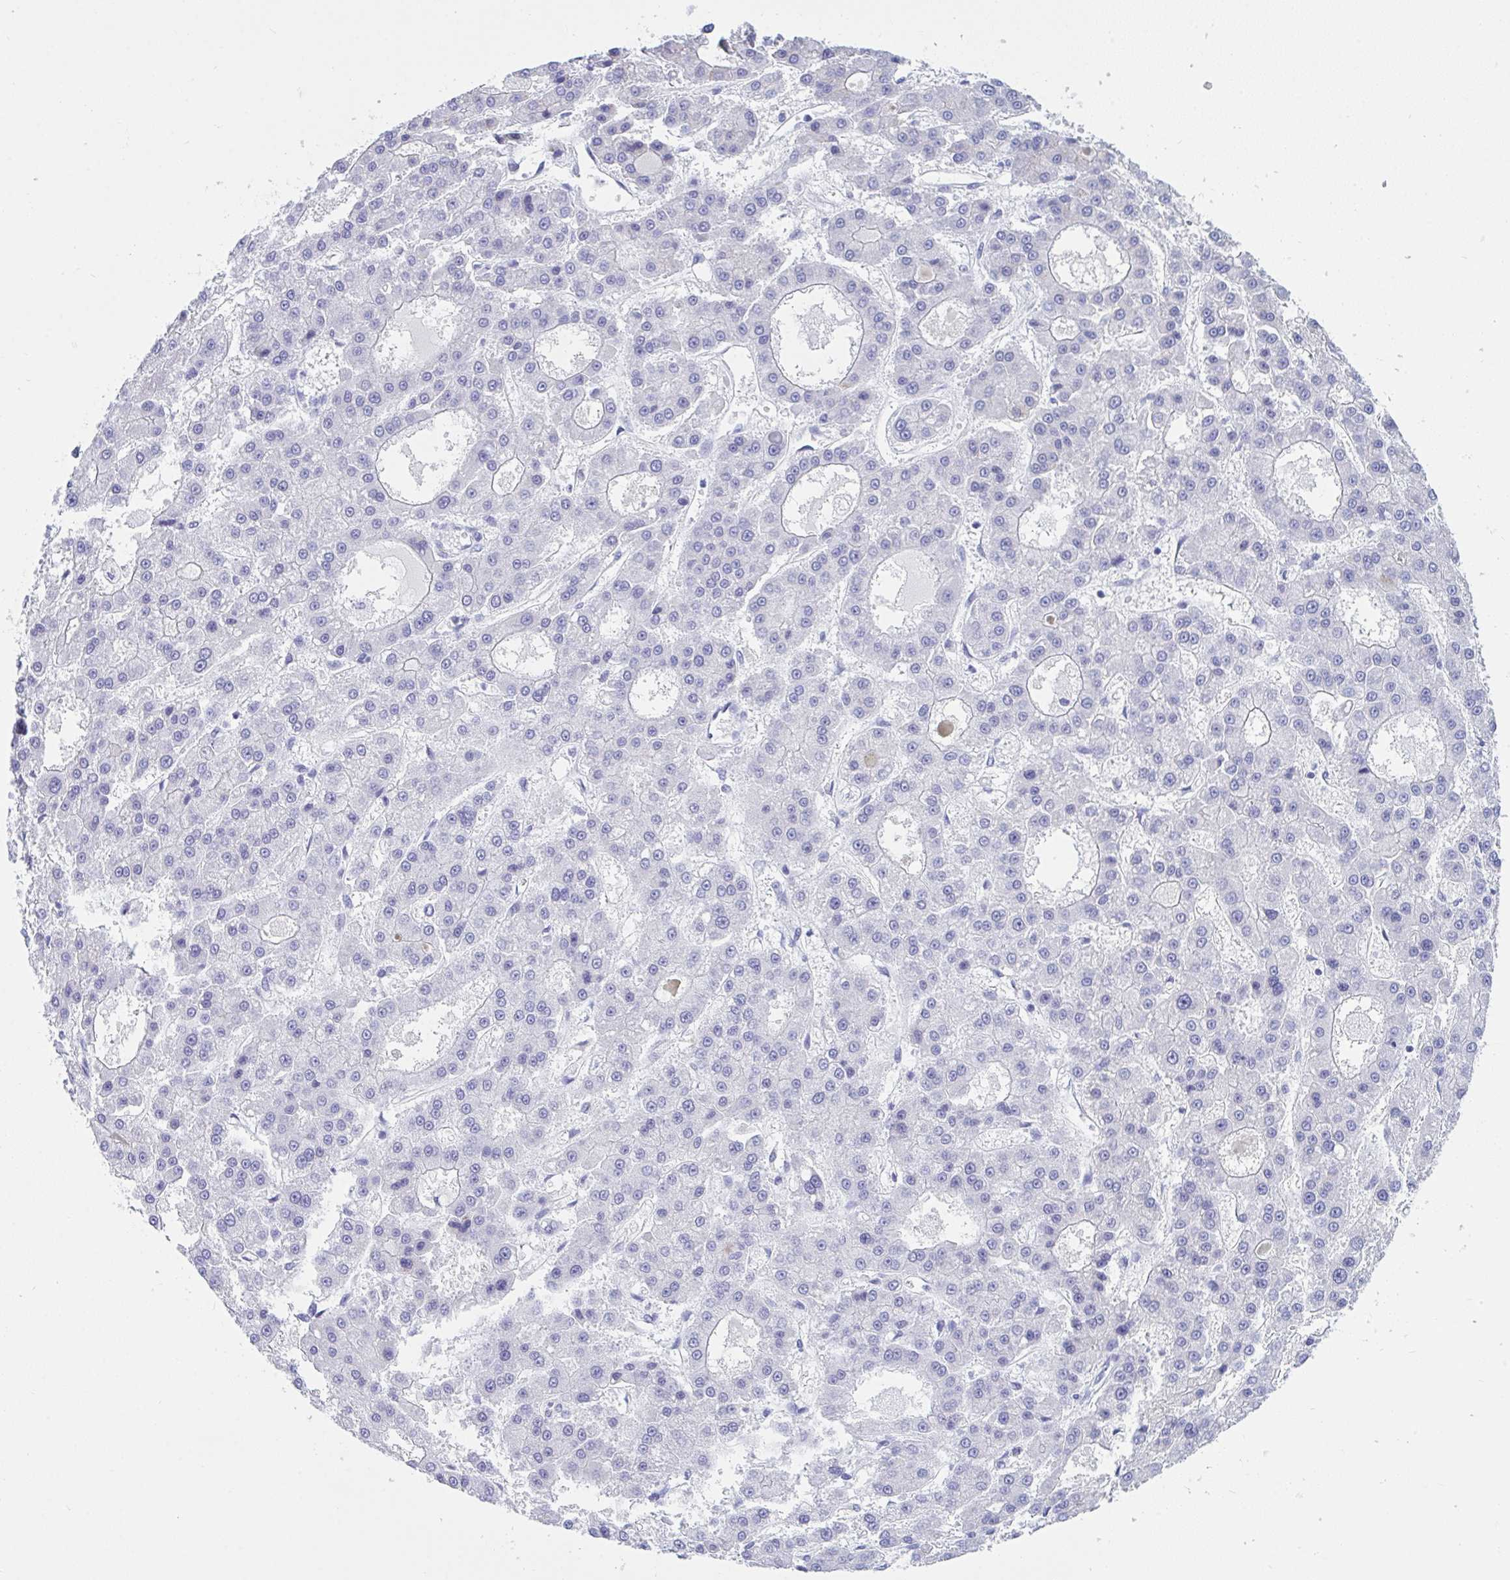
{"staining": {"intensity": "negative", "quantity": "none", "location": "none"}, "tissue": "liver cancer", "cell_type": "Tumor cells", "image_type": "cancer", "snomed": [{"axis": "morphology", "description": "Carcinoma, Hepatocellular, NOS"}, {"axis": "topography", "description": "Liver"}], "caption": "Immunohistochemistry (IHC) histopathology image of neoplastic tissue: liver hepatocellular carcinoma stained with DAB (3,3'-diaminobenzidine) shows no significant protein expression in tumor cells.", "gene": "TTC30B", "patient": {"sex": "male", "age": 70}}